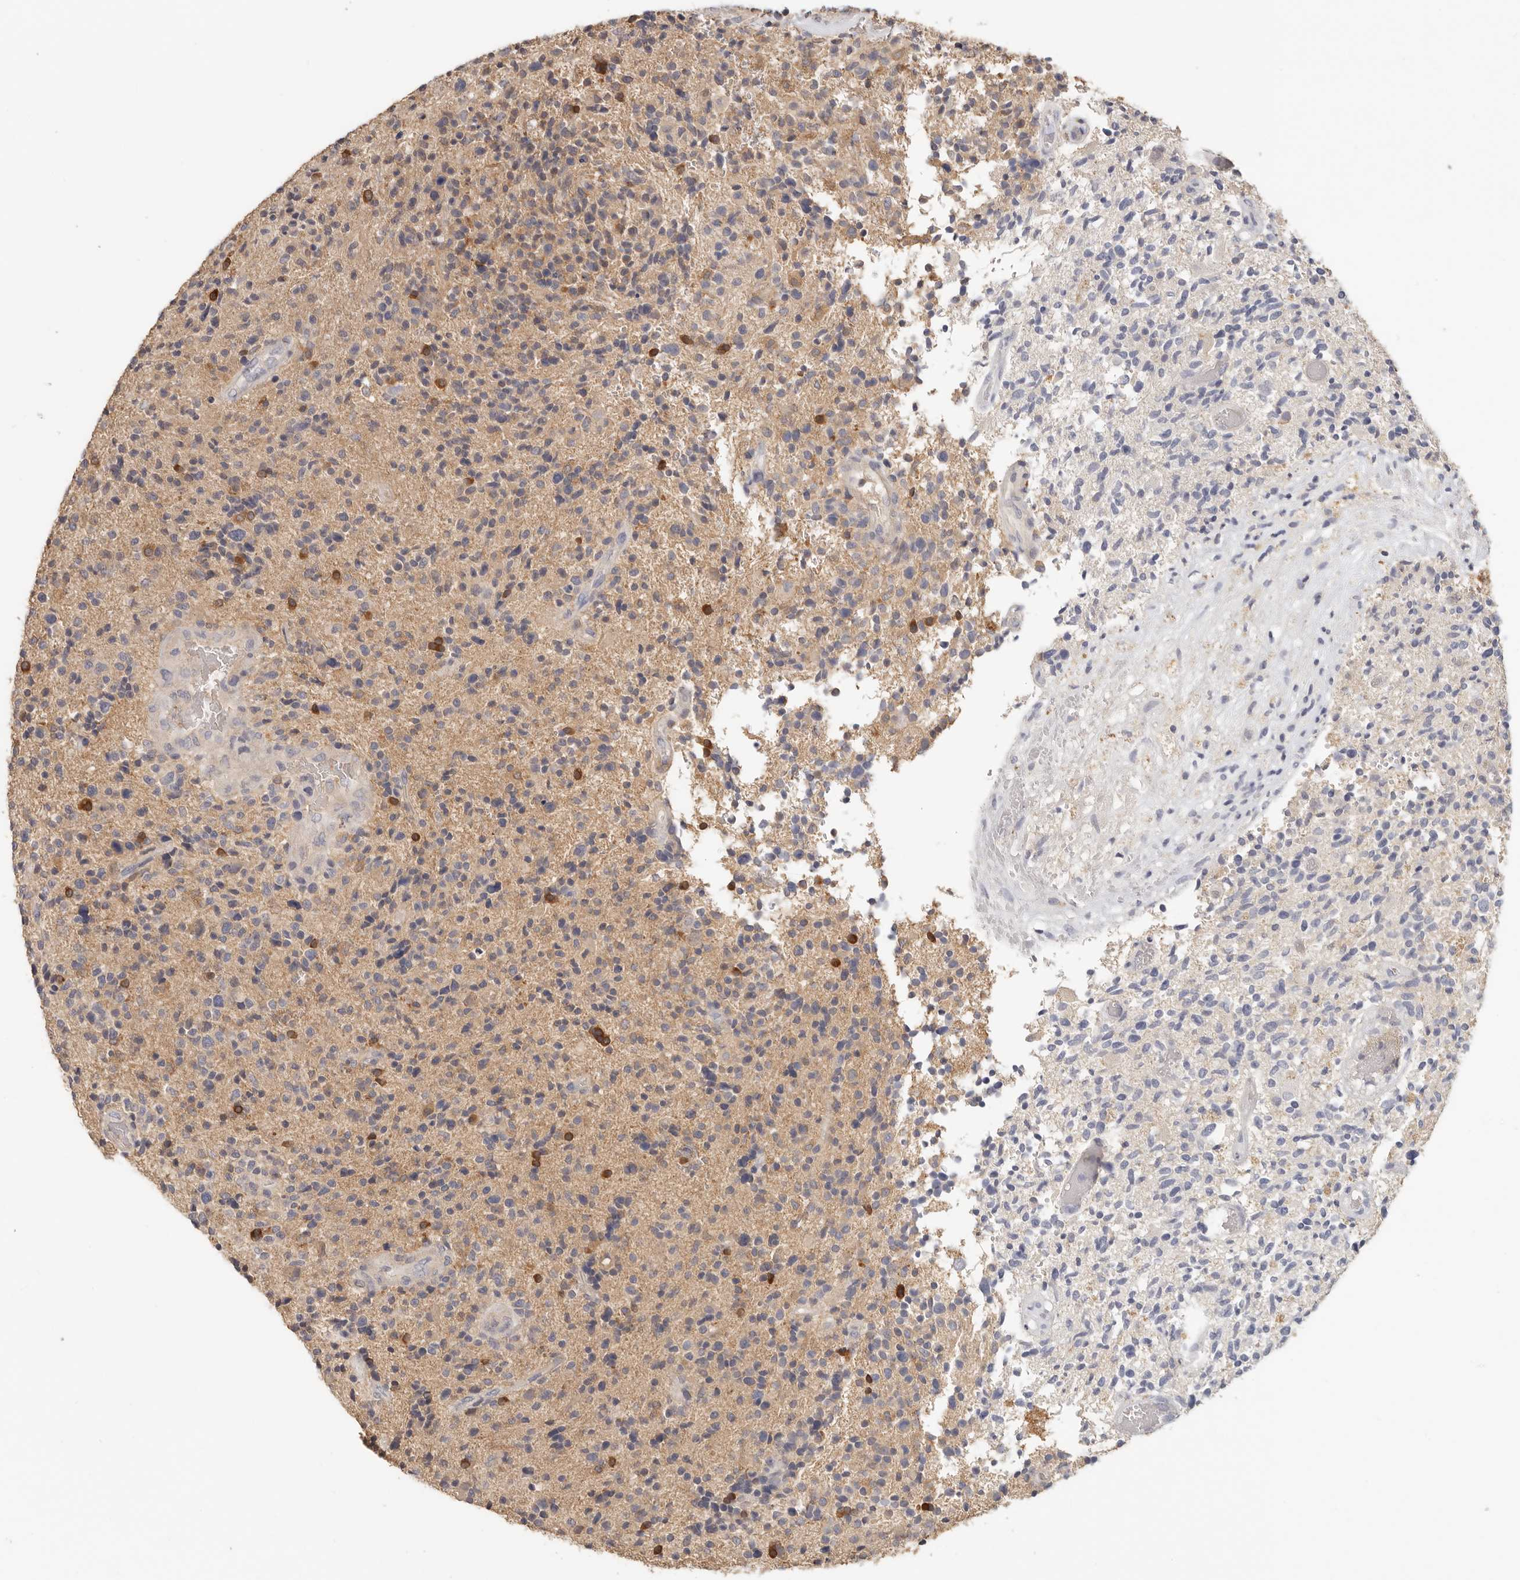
{"staining": {"intensity": "weak", "quantity": "<25%", "location": "cytoplasmic/membranous"}, "tissue": "glioma", "cell_type": "Tumor cells", "image_type": "cancer", "snomed": [{"axis": "morphology", "description": "Glioma, malignant, High grade"}, {"axis": "topography", "description": "Brain"}], "caption": "A histopathology image of human malignant glioma (high-grade) is negative for staining in tumor cells.", "gene": "CSK", "patient": {"sex": "male", "age": 72}}